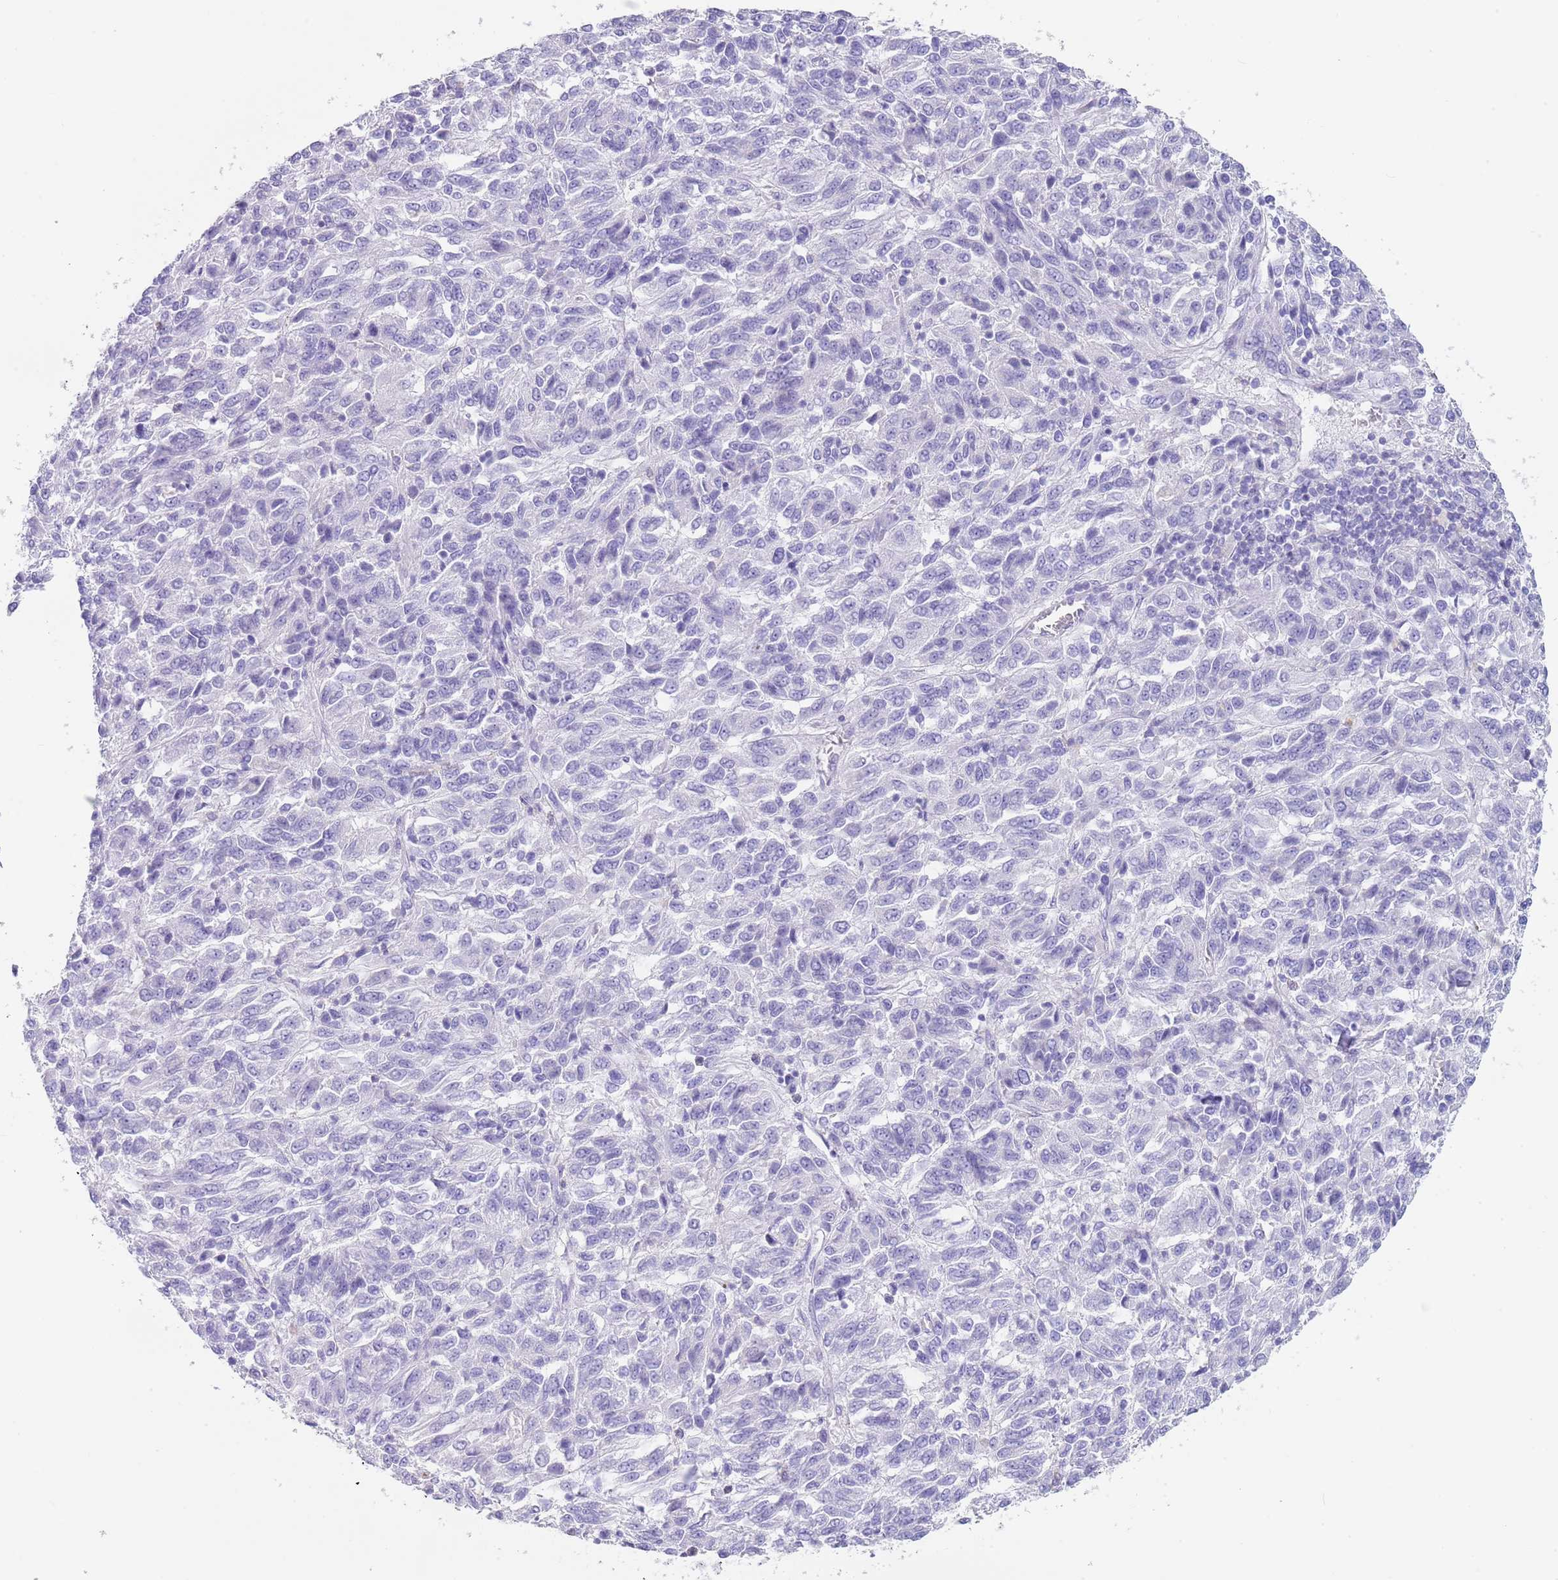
{"staining": {"intensity": "negative", "quantity": "none", "location": "none"}, "tissue": "melanoma", "cell_type": "Tumor cells", "image_type": "cancer", "snomed": [{"axis": "morphology", "description": "Malignant melanoma, Metastatic site"}, {"axis": "topography", "description": "Lung"}], "caption": "IHC image of neoplastic tissue: human melanoma stained with DAB (3,3'-diaminobenzidine) exhibits no significant protein positivity in tumor cells.", "gene": "CPXM2", "patient": {"sex": "male", "age": 64}}